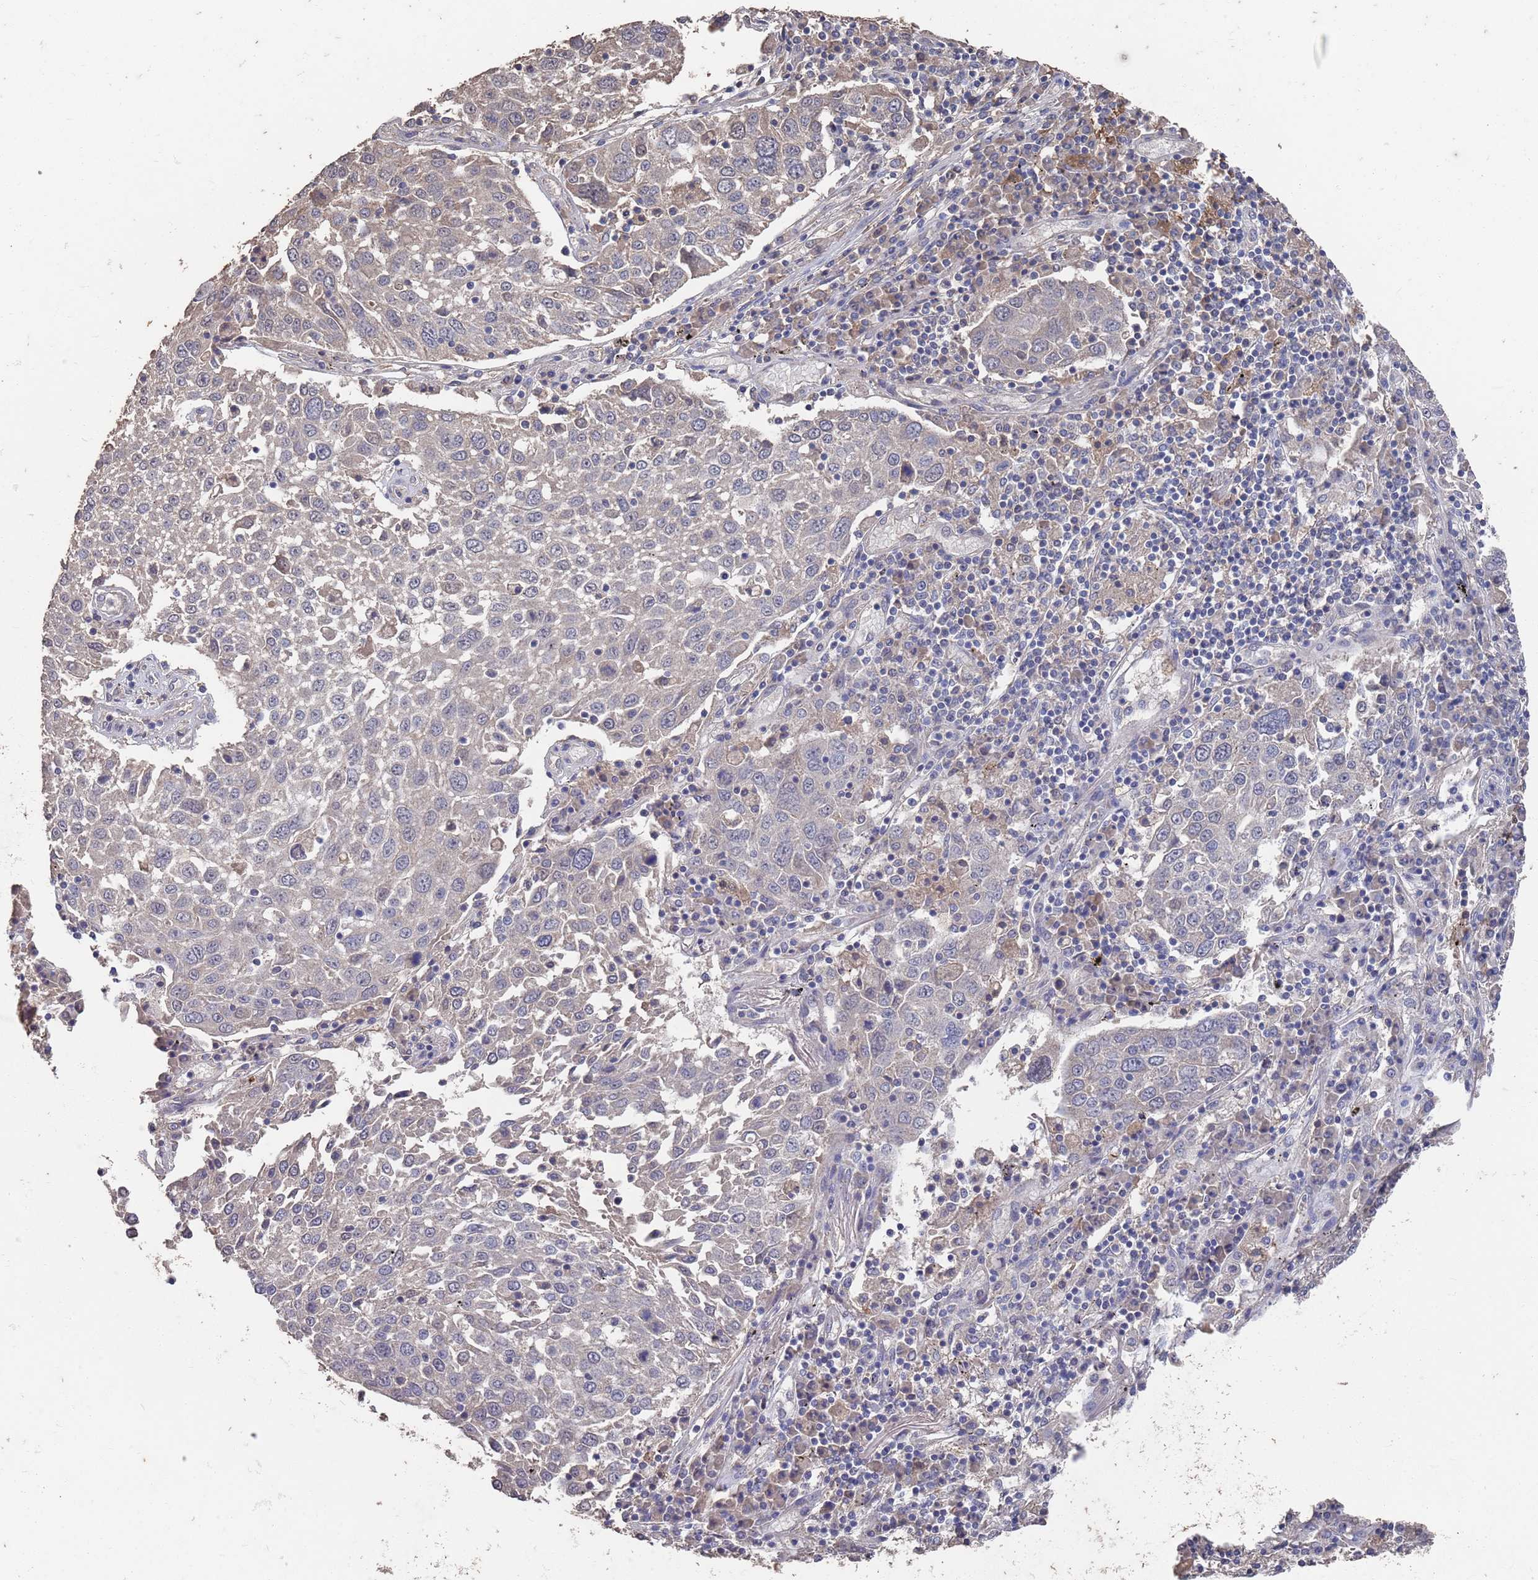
{"staining": {"intensity": "weak", "quantity": "<25%", "location": "cytoplasmic/membranous"}, "tissue": "lung cancer", "cell_type": "Tumor cells", "image_type": "cancer", "snomed": [{"axis": "morphology", "description": "Squamous cell carcinoma, NOS"}, {"axis": "topography", "description": "Lung"}], "caption": "An image of lung cancer (squamous cell carcinoma) stained for a protein shows no brown staining in tumor cells.", "gene": "BTBD18", "patient": {"sex": "male", "age": 65}}